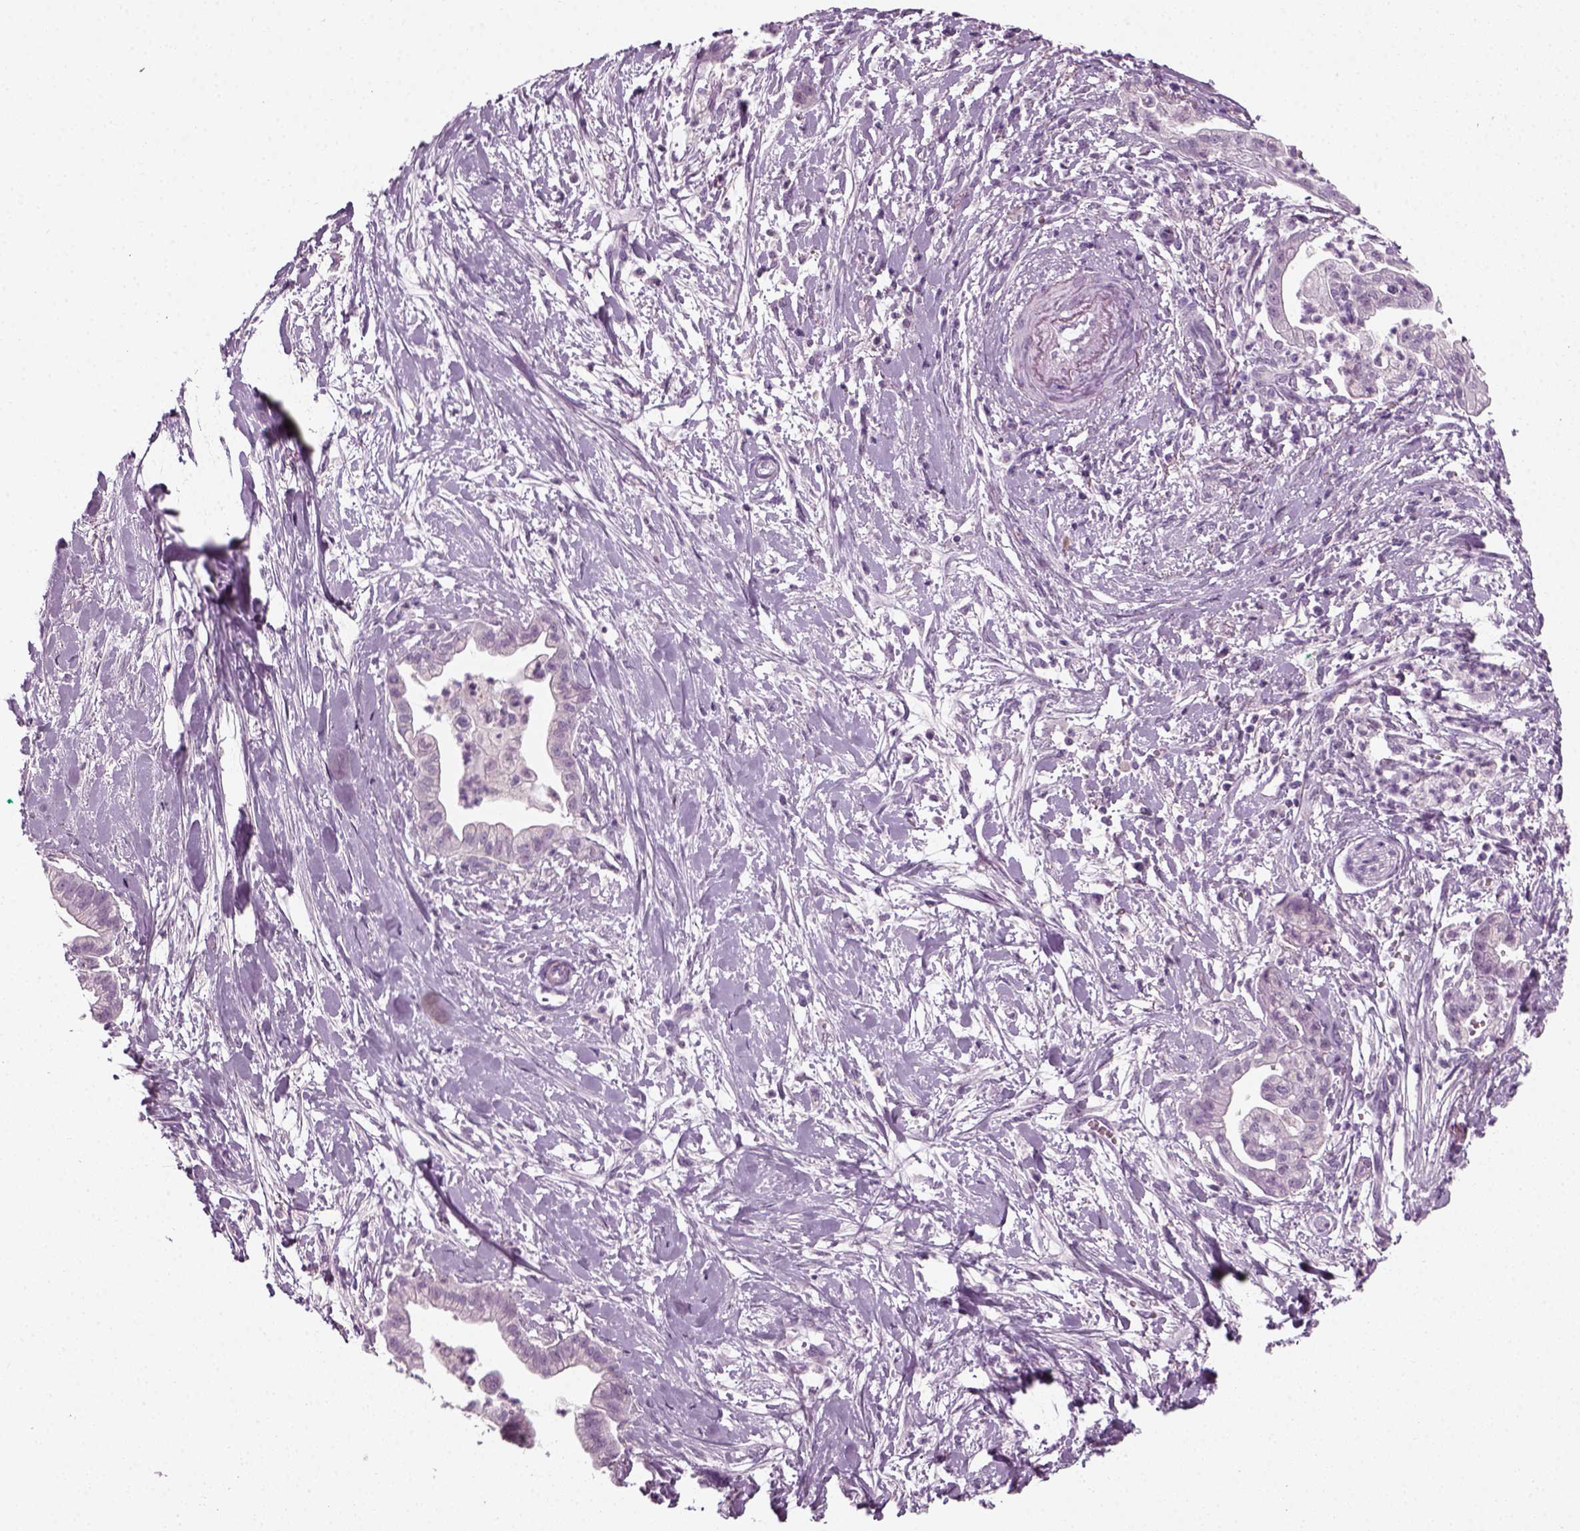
{"staining": {"intensity": "negative", "quantity": "none", "location": "none"}, "tissue": "pancreatic cancer", "cell_type": "Tumor cells", "image_type": "cancer", "snomed": [{"axis": "morphology", "description": "Normal tissue, NOS"}, {"axis": "morphology", "description": "Adenocarcinoma, NOS"}, {"axis": "topography", "description": "Lymph node"}, {"axis": "topography", "description": "Pancreas"}], "caption": "Immunohistochemical staining of pancreatic cancer (adenocarcinoma) reveals no significant expression in tumor cells.", "gene": "KRT75", "patient": {"sex": "female", "age": 58}}